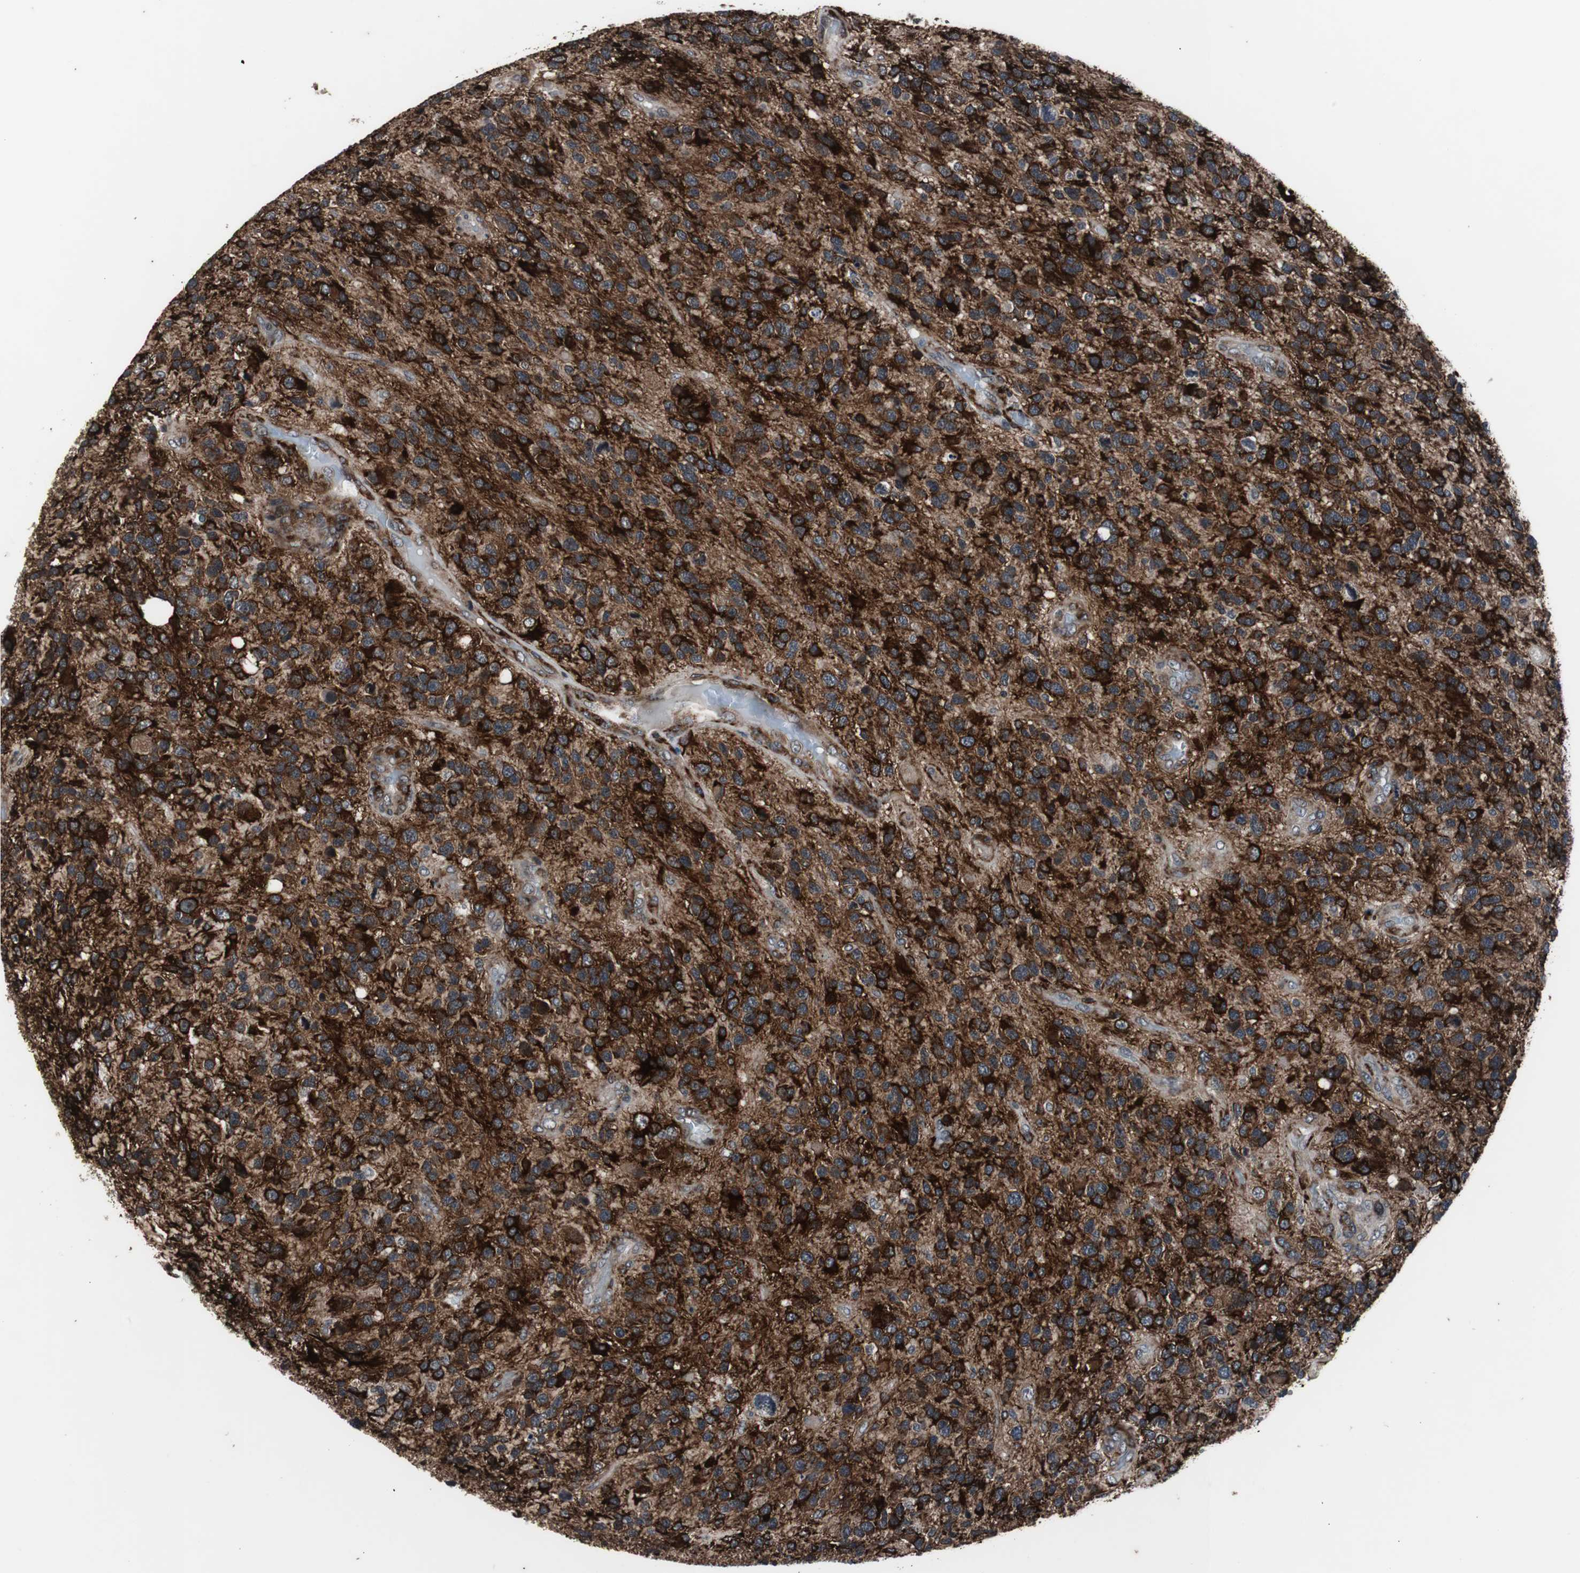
{"staining": {"intensity": "strong", "quantity": ">75%", "location": "cytoplasmic/membranous"}, "tissue": "glioma", "cell_type": "Tumor cells", "image_type": "cancer", "snomed": [{"axis": "morphology", "description": "Glioma, malignant, High grade"}, {"axis": "topography", "description": "Brain"}], "caption": "Immunohistochemical staining of malignant high-grade glioma demonstrates high levels of strong cytoplasmic/membranous protein positivity in about >75% of tumor cells.", "gene": "CRADD", "patient": {"sex": "female", "age": 58}}